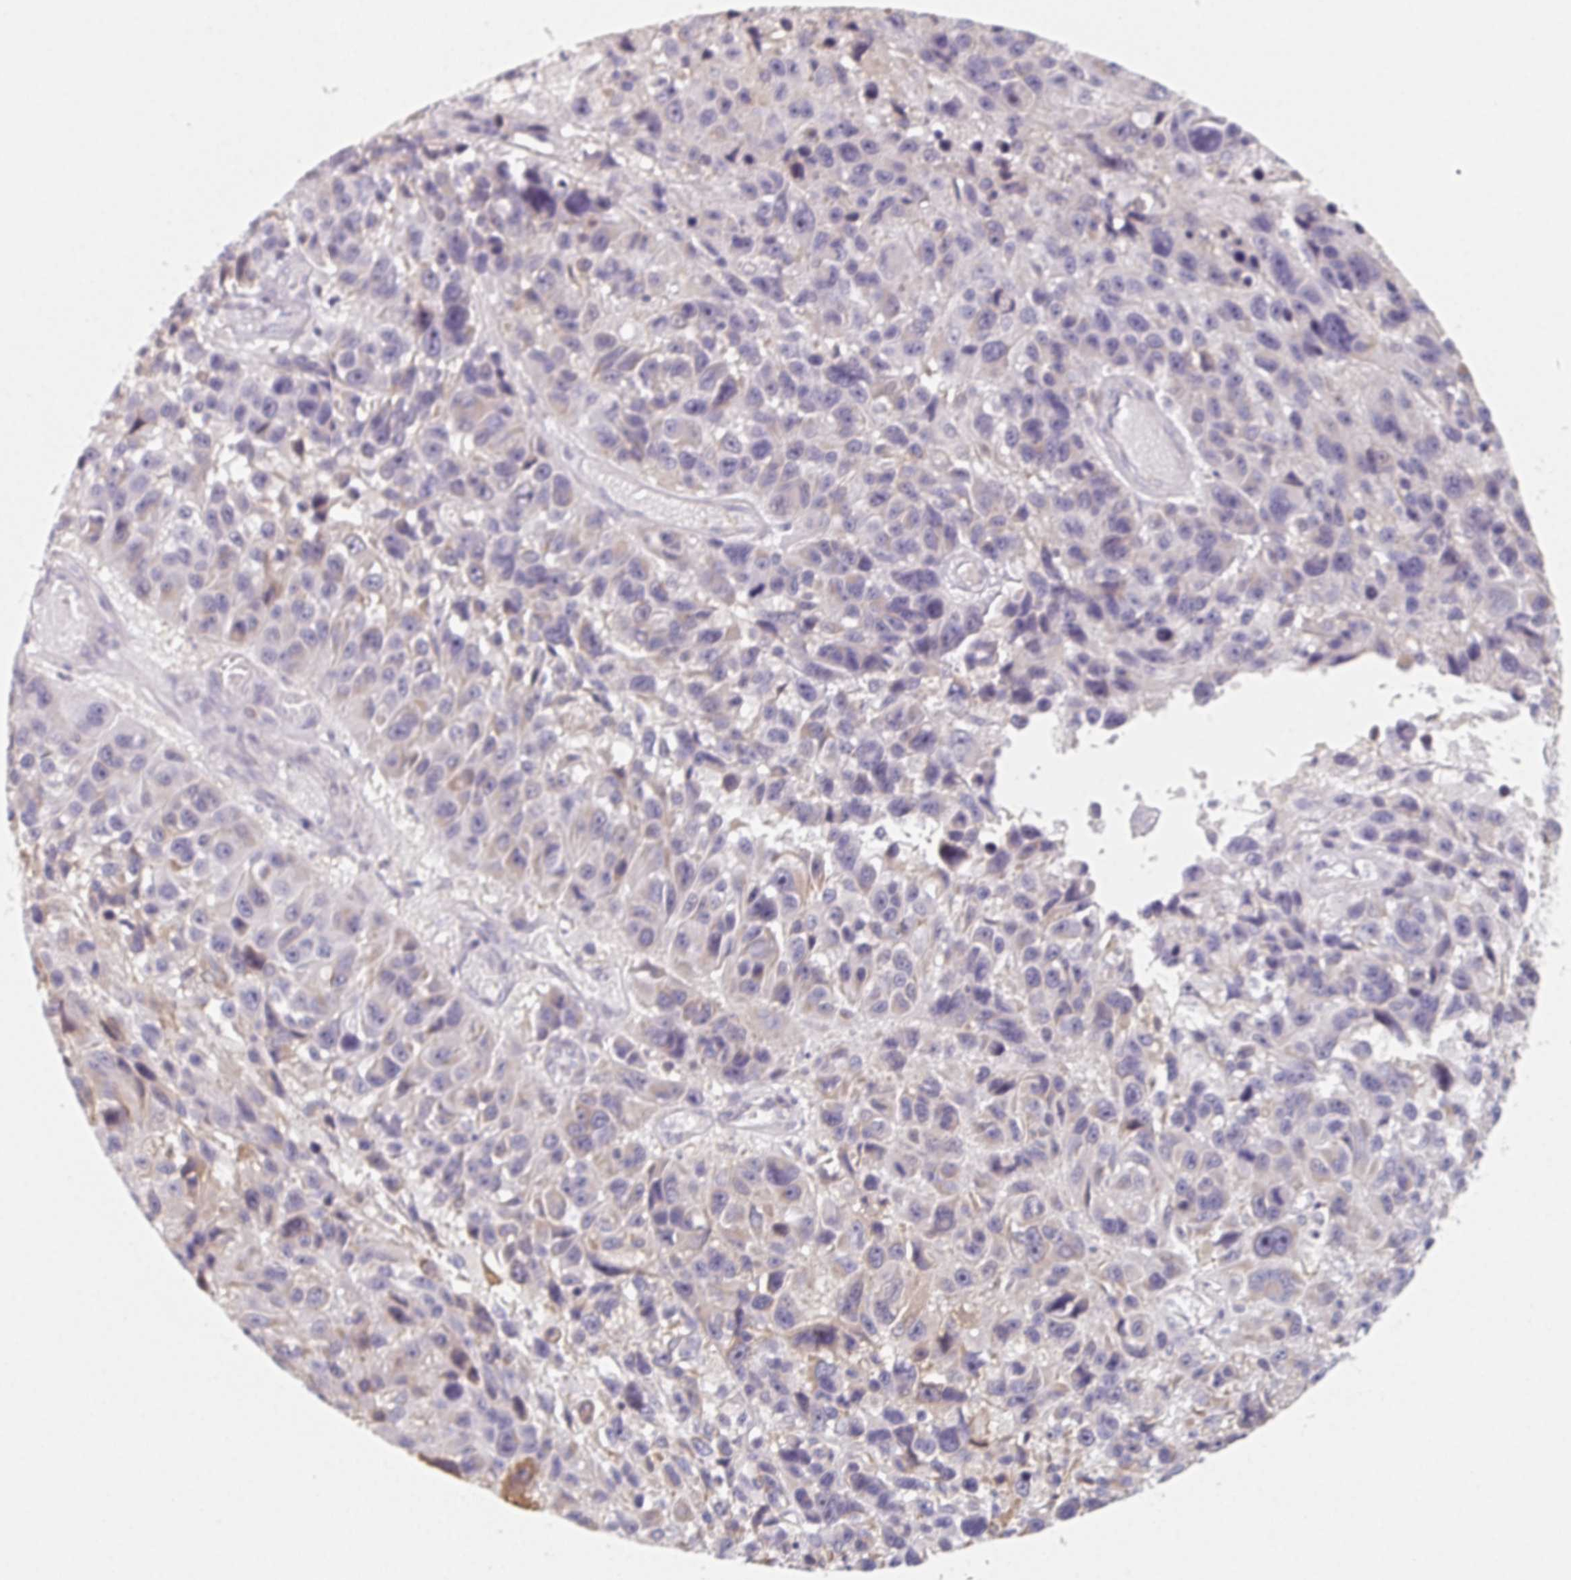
{"staining": {"intensity": "weak", "quantity": "<25%", "location": "cytoplasmic/membranous"}, "tissue": "melanoma", "cell_type": "Tumor cells", "image_type": "cancer", "snomed": [{"axis": "morphology", "description": "Malignant melanoma, NOS"}, {"axis": "topography", "description": "Skin"}], "caption": "DAB immunohistochemical staining of human malignant melanoma demonstrates no significant positivity in tumor cells.", "gene": "LRRC23", "patient": {"sex": "male", "age": 53}}